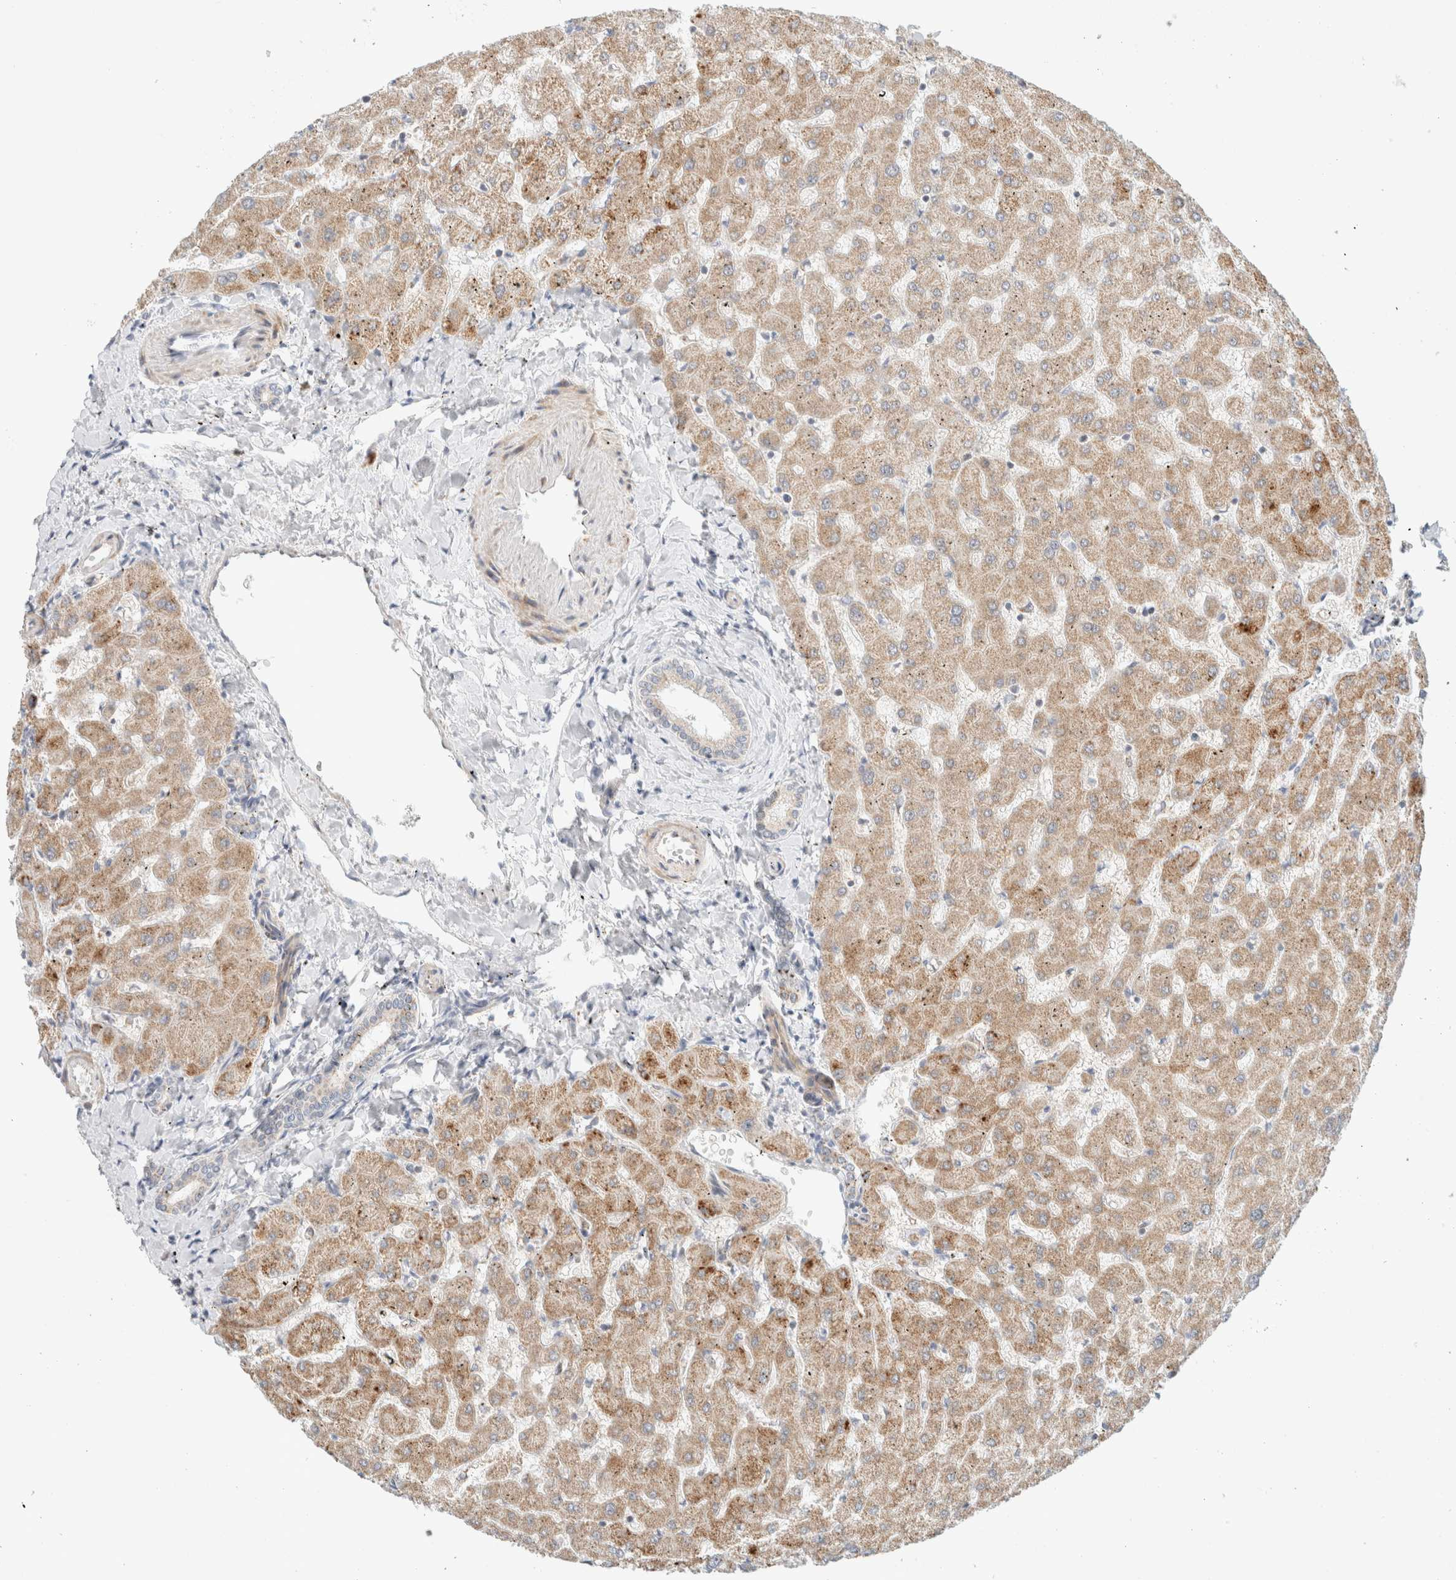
{"staining": {"intensity": "weak", "quantity": "<25%", "location": "cytoplasmic/membranous"}, "tissue": "liver", "cell_type": "Cholangiocytes", "image_type": "normal", "snomed": [{"axis": "morphology", "description": "Normal tissue, NOS"}, {"axis": "topography", "description": "Liver"}], "caption": "A high-resolution micrograph shows IHC staining of normal liver, which exhibits no significant expression in cholangiocytes.", "gene": "MRM3", "patient": {"sex": "female", "age": 63}}